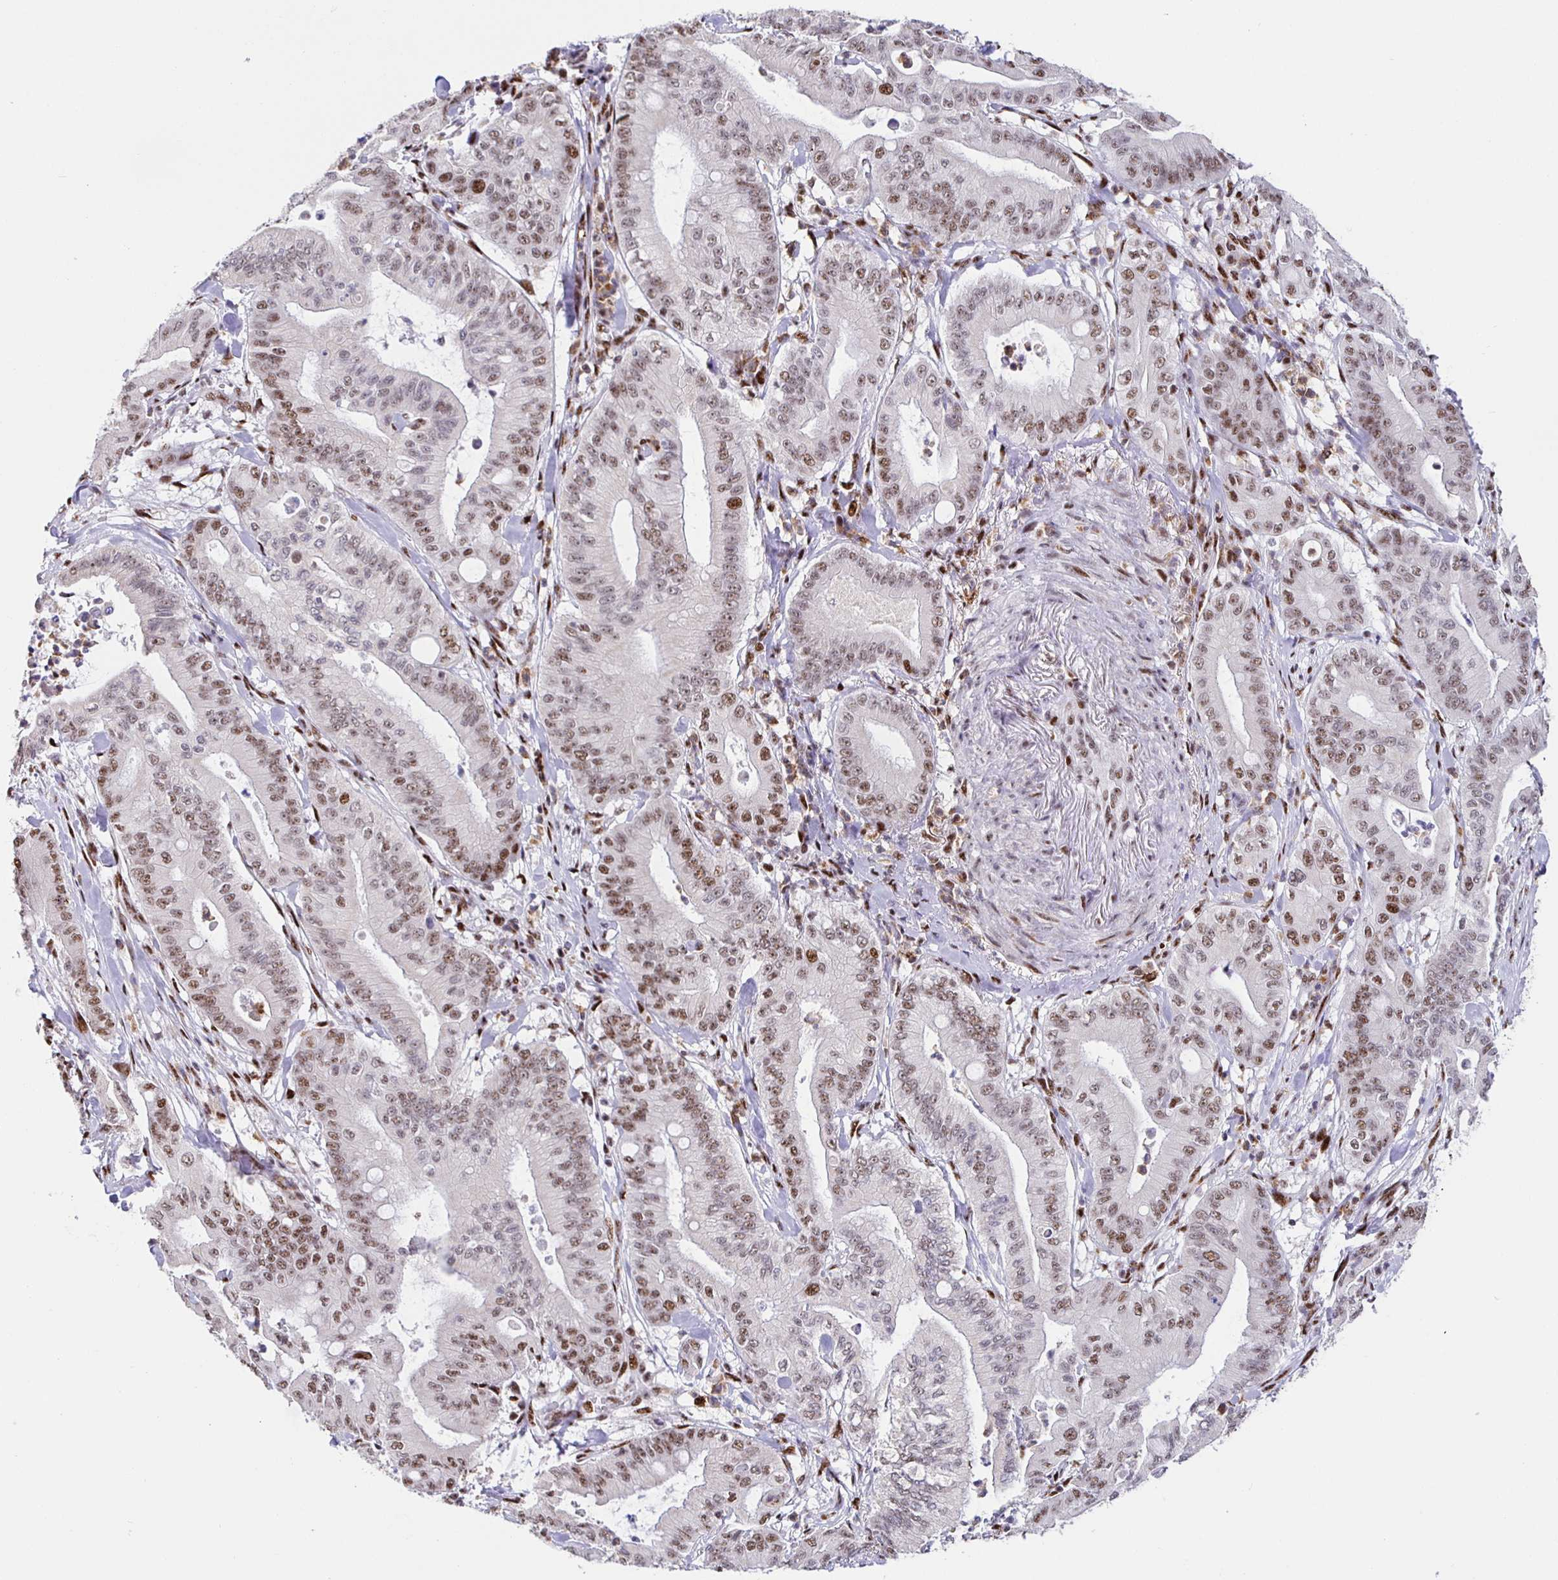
{"staining": {"intensity": "weak", "quantity": "25%-75%", "location": "nuclear"}, "tissue": "pancreatic cancer", "cell_type": "Tumor cells", "image_type": "cancer", "snomed": [{"axis": "morphology", "description": "Adenocarcinoma, NOS"}, {"axis": "topography", "description": "Pancreas"}], "caption": "The immunohistochemical stain highlights weak nuclear staining in tumor cells of adenocarcinoma (pancreatic) tissue. (DAB IHC with brightfield microscopy, high magnification).", "gene": "SETD5", "patient": {"sex": "male", "age": 71}}